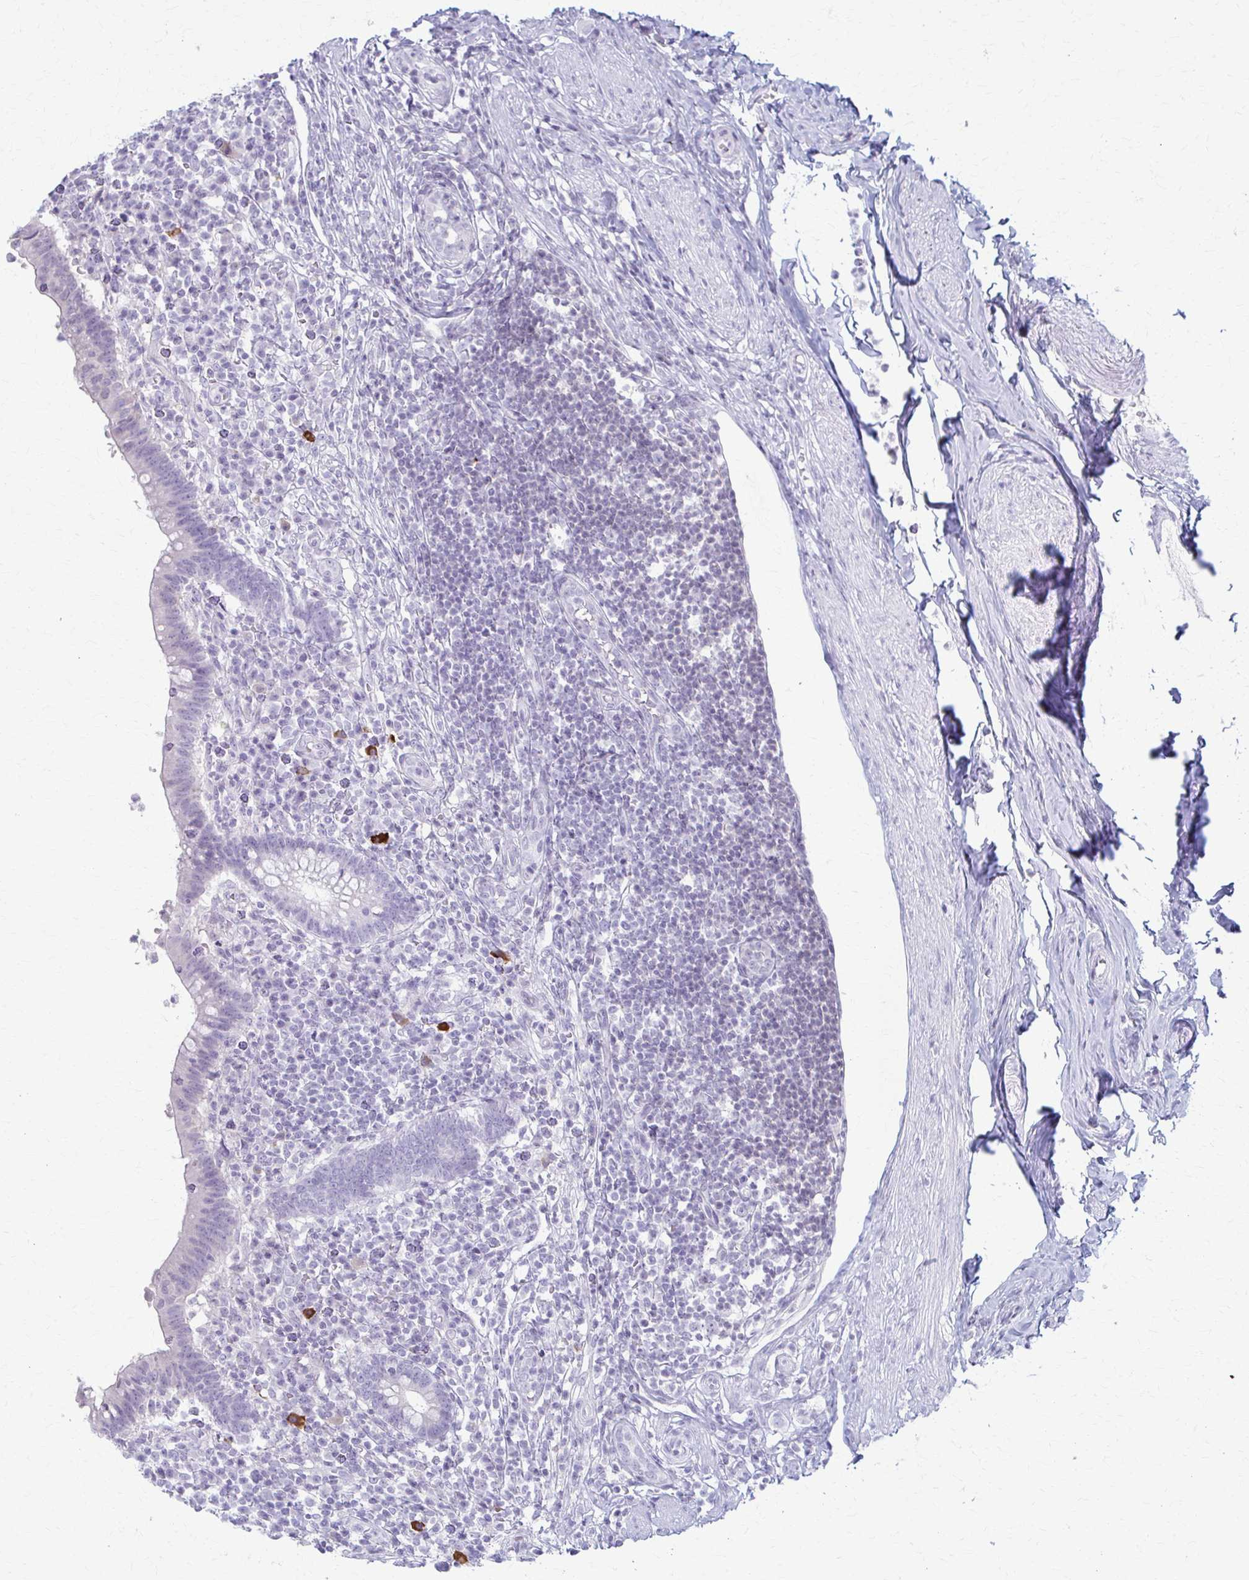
{"staining": {"intensity": "negative", "quantity": "none", "location": "none"}, "tissue": "appendix", "cell_type": "Glandular cells", "image_type": "normal", "snomed": [{"axis": "morphology", "description": "Normal tissue, NOS"}, {"axis": "topography", "description": "Appendix"}], "caption": "An immunohistochemistry image of normal appendix is shown. There is no staining in glandular cells of appendix.", "gene": "LDLRAP1", "patient": {"sex": "female", "age": 56}}